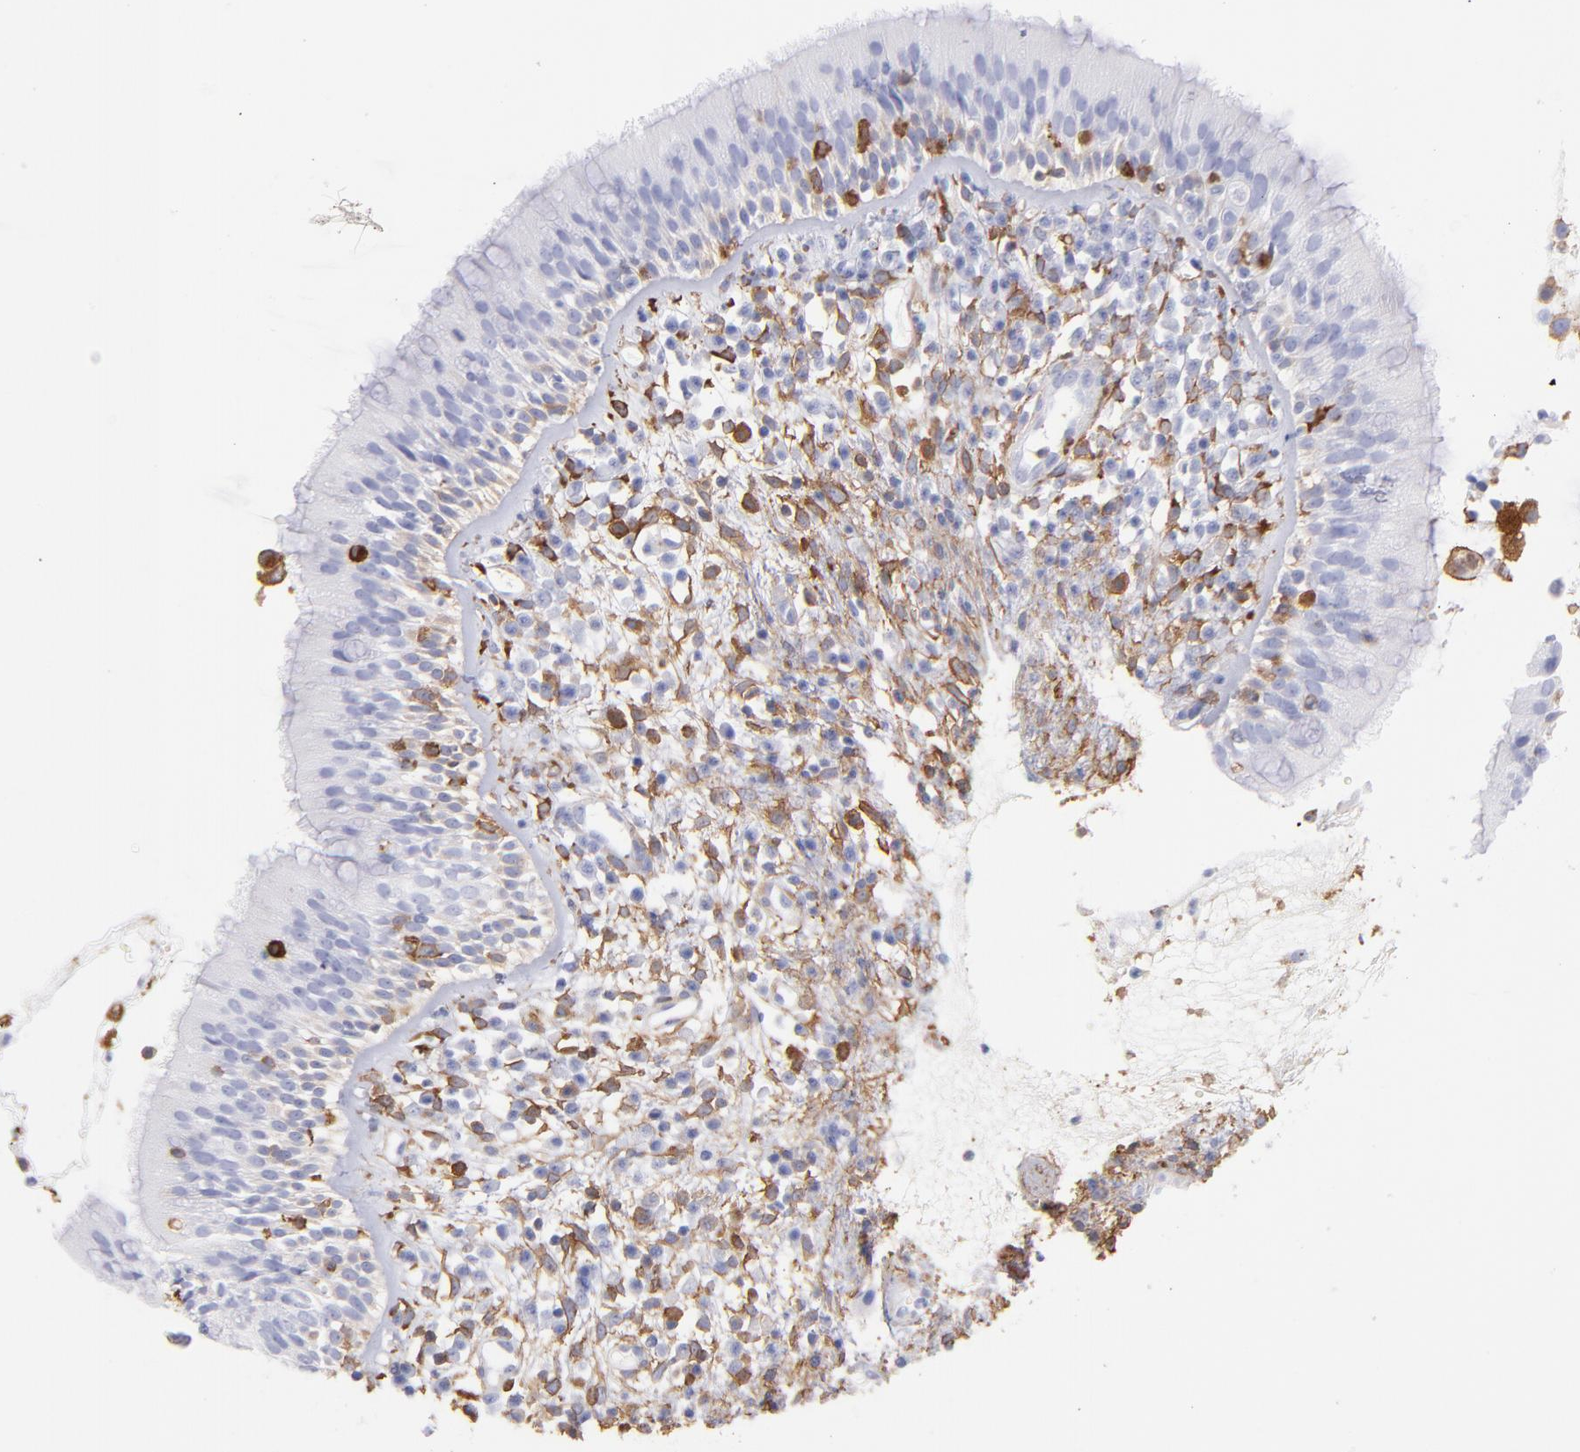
{"staining": {"intensity": "moderate", "quantity": "<25%", "location": "cytoplasmic/membranous"}, "tissue": "nasopharynx", "cell_type": "Respiratory epithelial cells", "image_type": "normal", "snomed": [{"axis": "morphology", "description": "Normal tissue, NOS"}, {"axis": "morphology", "description": "Inflammation, NOS"}, {"axis": "morphology", "description": "Malignant melanoma, Metastatic site"}, {"axis": "topography", "description": "Nasopharynx"}], "caption": "High-power microscopy captured an immunohistochemistry (IHC) micrograph of benign nasopharynx, revealing moderate cytoplasmic/membranous positivity in approximately <25% of respiratory epithelial cells.", "gene": "PRKCA", "patient": {"sex": "female", "age": 55}}